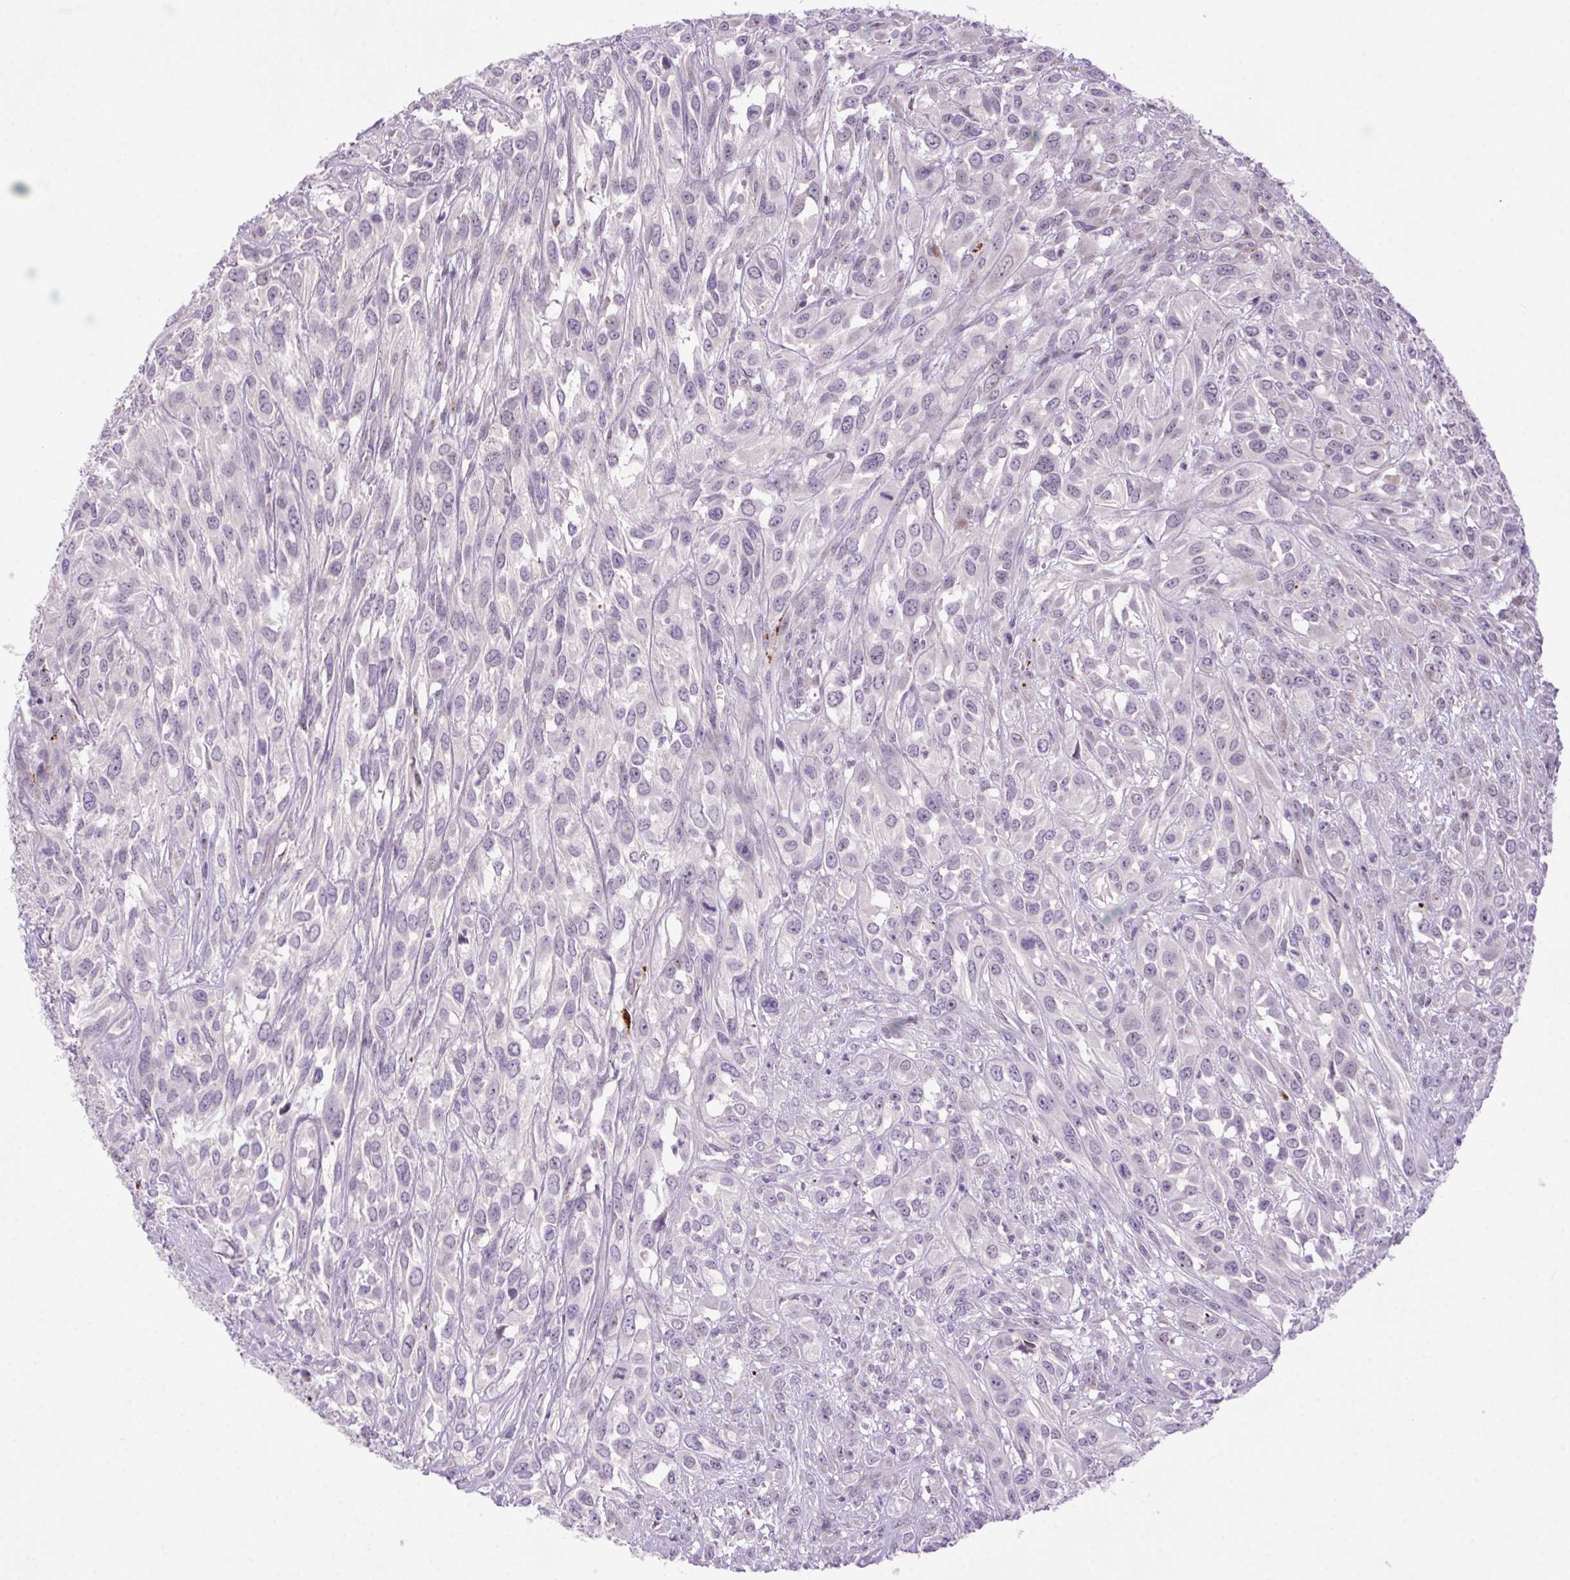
{"staining": {"intensity": "negative", "quantity": "none", "location": "none"}, "tissue": "urothelial cancer", "cell_type": "Tumor cells", "image_type": "cancer", "snomed": [{"axis": "morphology", "description": "Urothelial carcinoma, High grade"}, {"axis": "topography", "description": "Urinary bladder"}], "caption": "Immunohistochemistry of human urothelial cancer displays no expression in tumor cells.", "gene": "LRRTM1", "patient": {"sex": "male", "age": 67}}